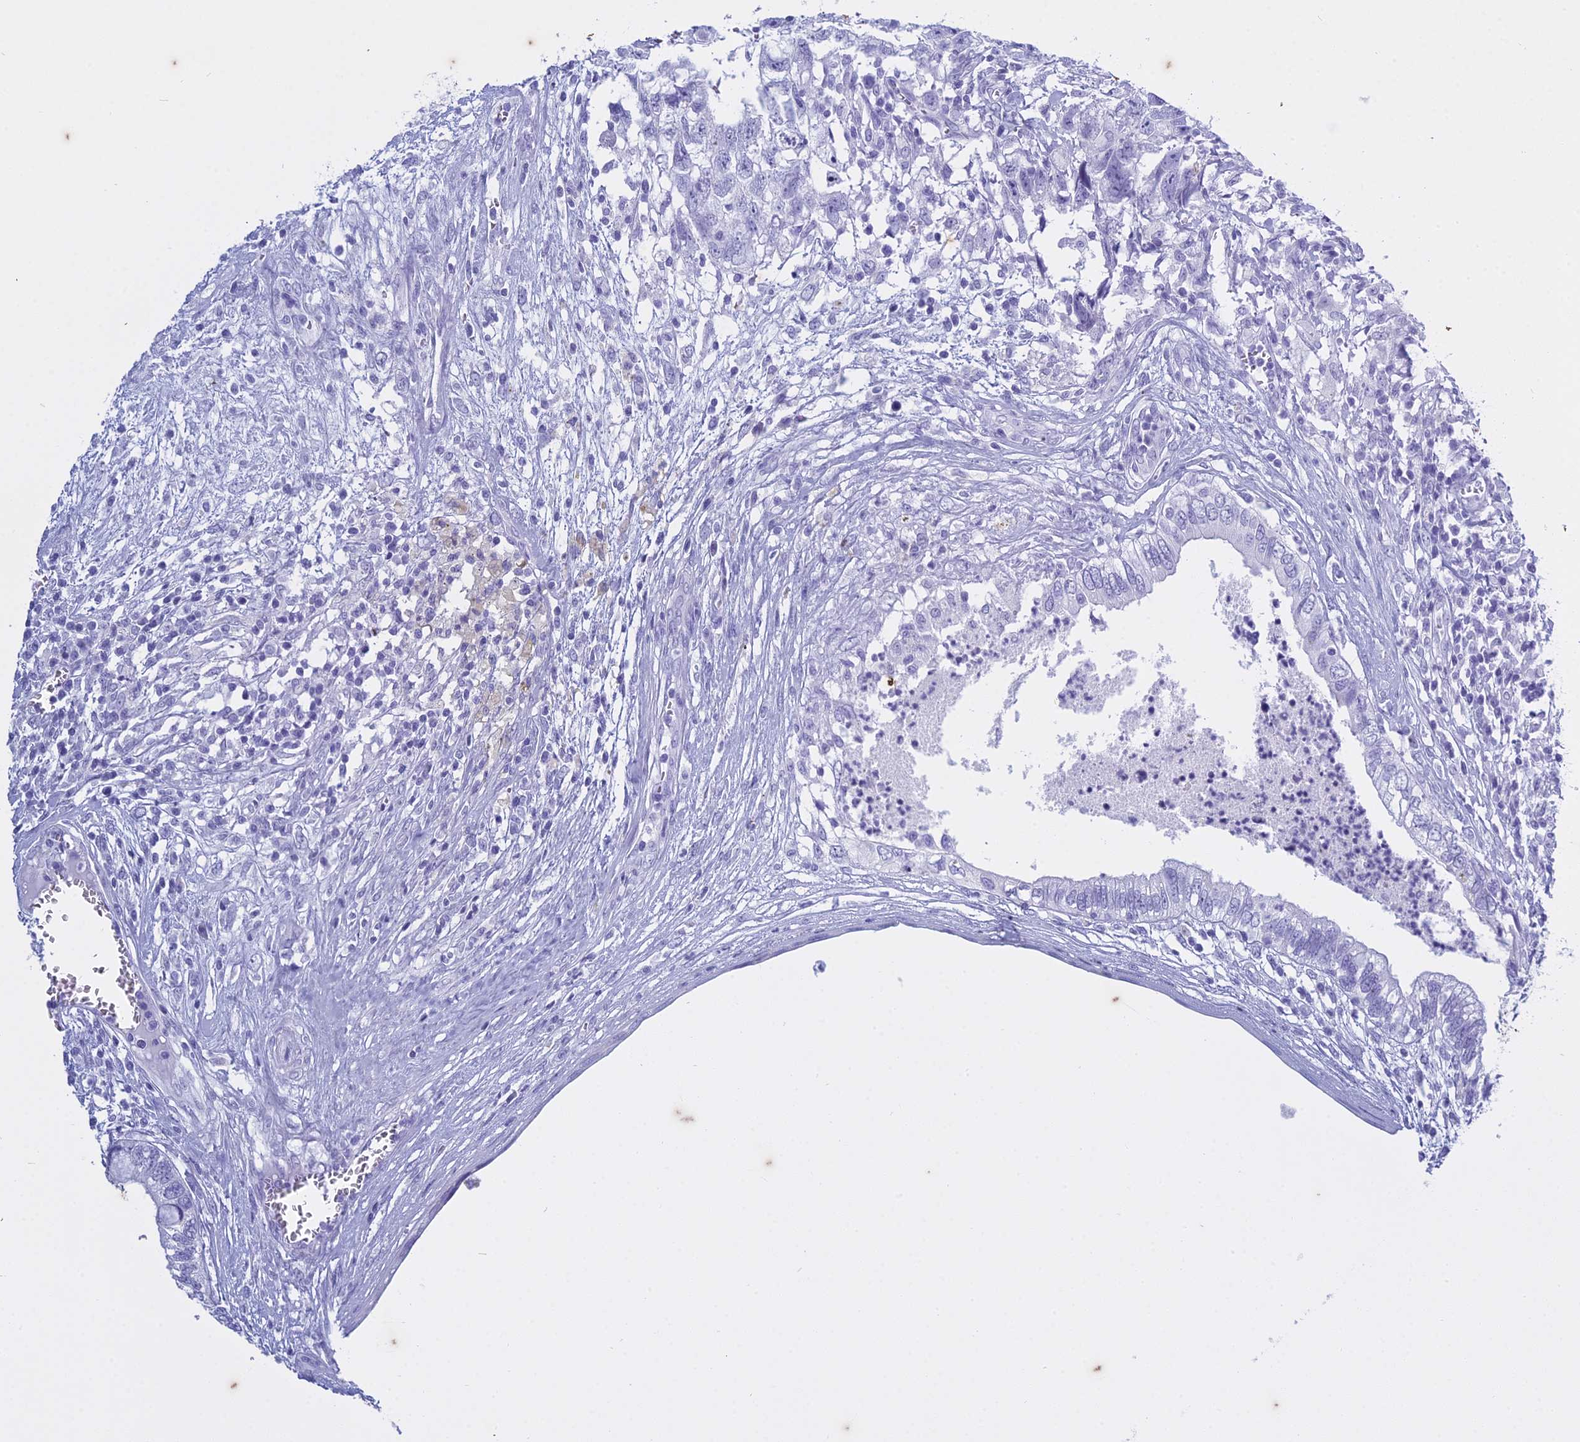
{"staining": {"intensity": "negative", "quantity": "none", "location": "none"}, "tissue": "testis cancer", "cell_type": "Tumor cells", "image_type": "cancer", "snomed": [{"axis": "morphology", "description": "Seminoma, NOS"}, {"axis": "morphology", "description": "Carcinoma, Embryonal, NOS"}, {"axis": "topography", "description": "Testis"}], "caption": "Human testis cancer (embryonal carcinoma) stained for a protein using IHC displays no expression in tumor cells.", "gene": "HMGB4", "patient": {"sex": "male", "age": 29}}